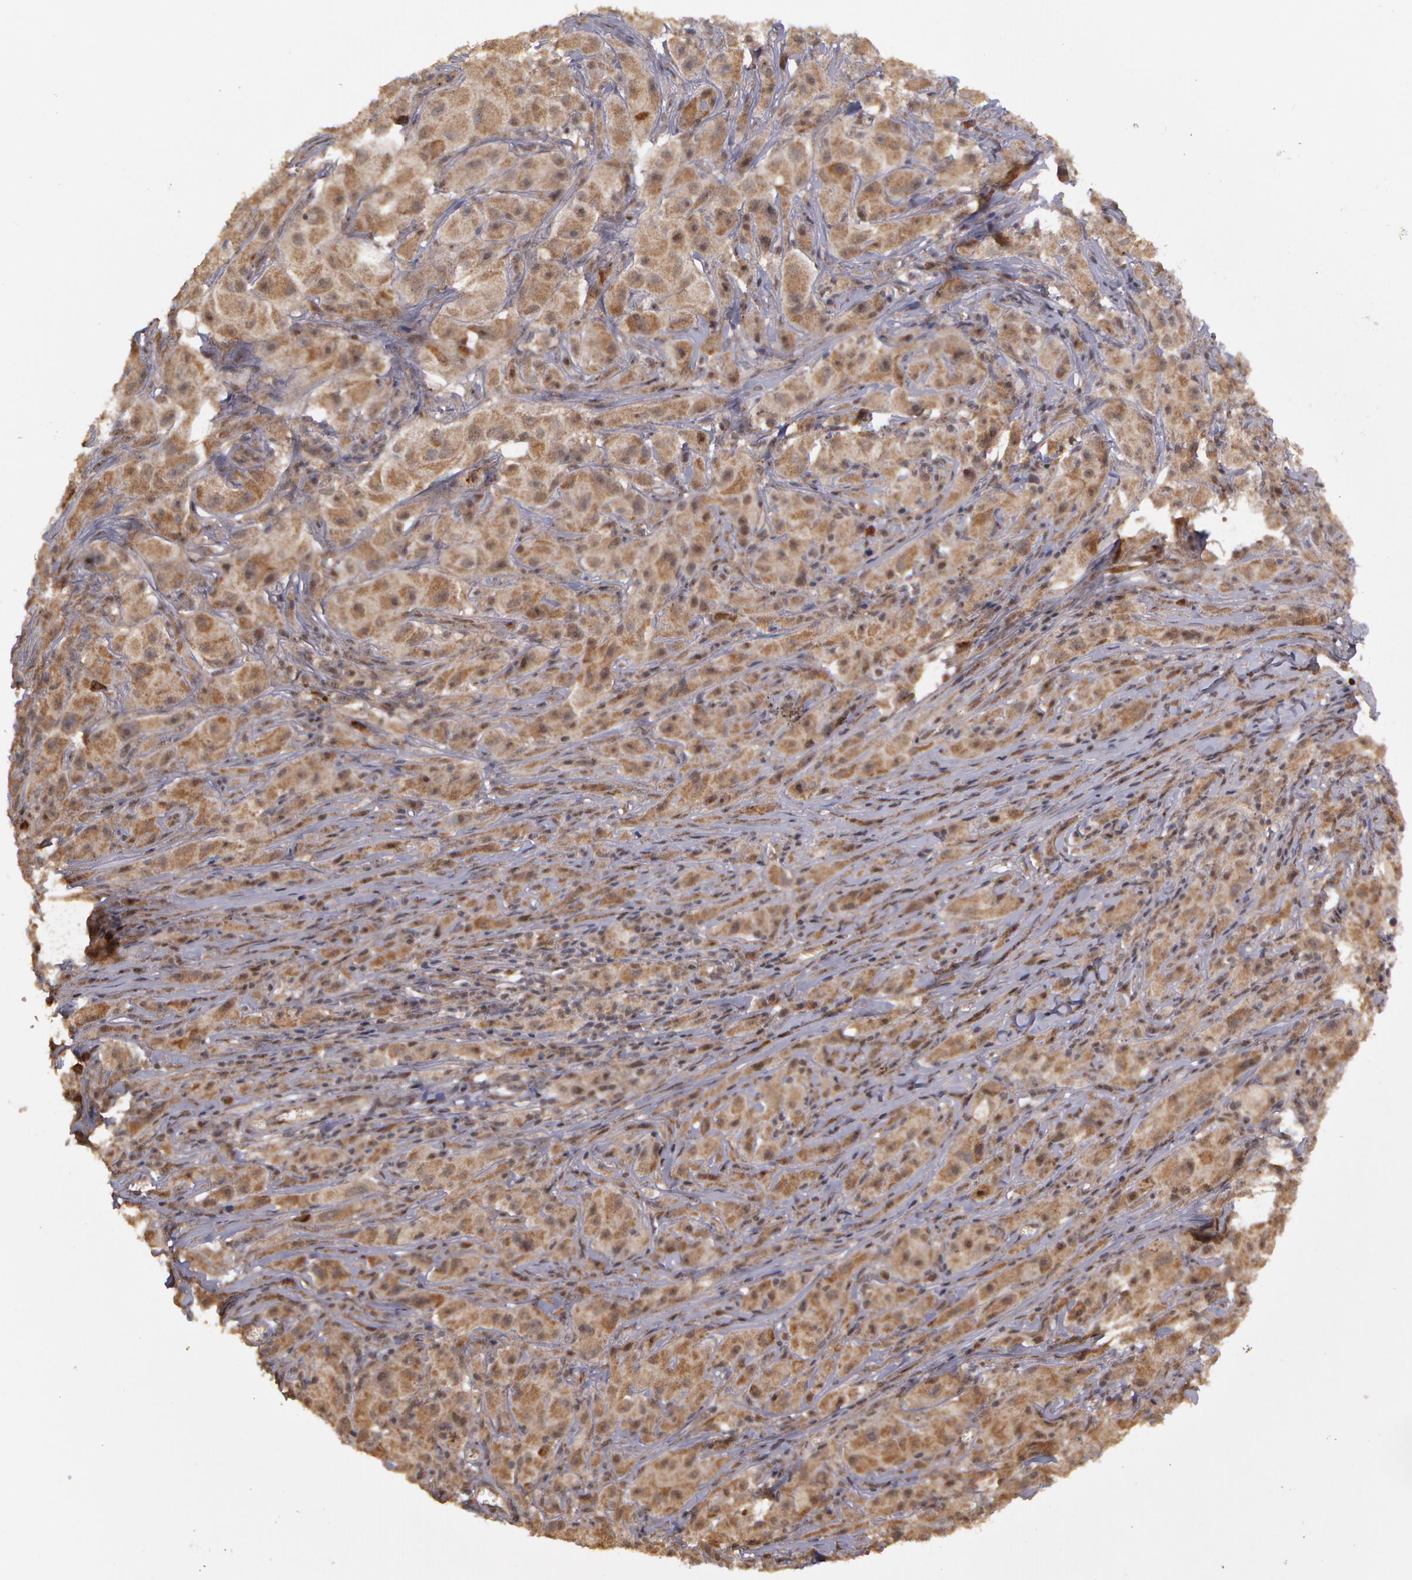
{"staining": {"intensity": "strong", "quantity": ">75%", "location": "cytoplasmic/membranous"}, "tissue": "melanoma", "cell_type": "Tumor cells", "image_type": "cancer", "snomed": [{"axis": "morphology", "description": "Malignant melanoma, NOS"}, {"axis": "topography", "description": "Skin"}], "caption": "Brown immunohistochemical staining in melanoma exhibits strong cytoplasmic/membranous staining in approximately >75% of tumor cells.", "gene": "GLIS1", "patient": {"sex": "male", "age": 56}}